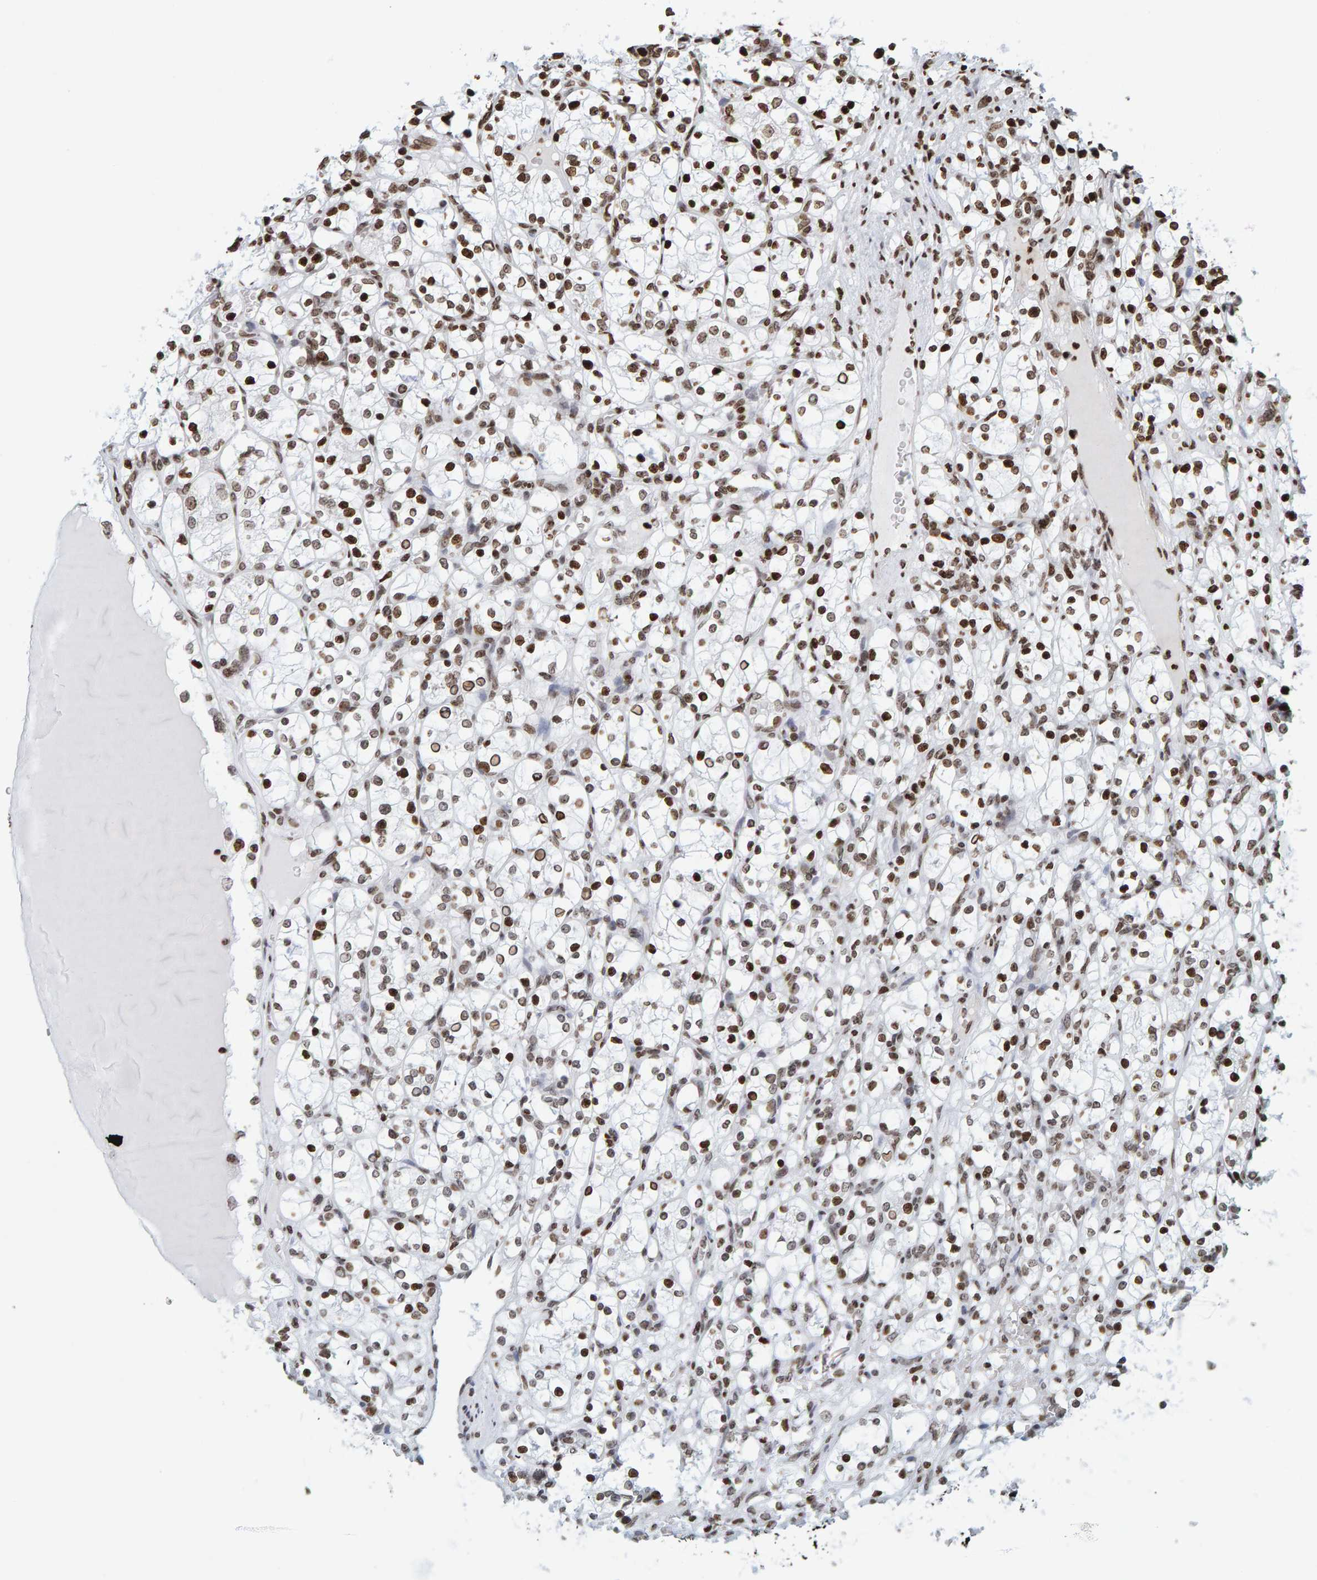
{"staining": {"intensity": "moderate", "quantity": ">75%", "location": "cytoplasmic/membranous,nuclear"}, "tissue": "renal cancer", "cell_type": "Tumor cells", "image_type": "cancer", "snomed": [{"axis": "morphology", "description": "Adenocarcinoma, NOS"}, {"axis": "topography", "description": "Kidney"}], "caption": "Human adenocarcinoma (renal) stained with a brown dye shows moderate cytoplasmic/membranous and nuclear positive positivity in about >75% of tumor cells.", "gene": "BRF2", "patient": {"sex": "female", "age": 69}}